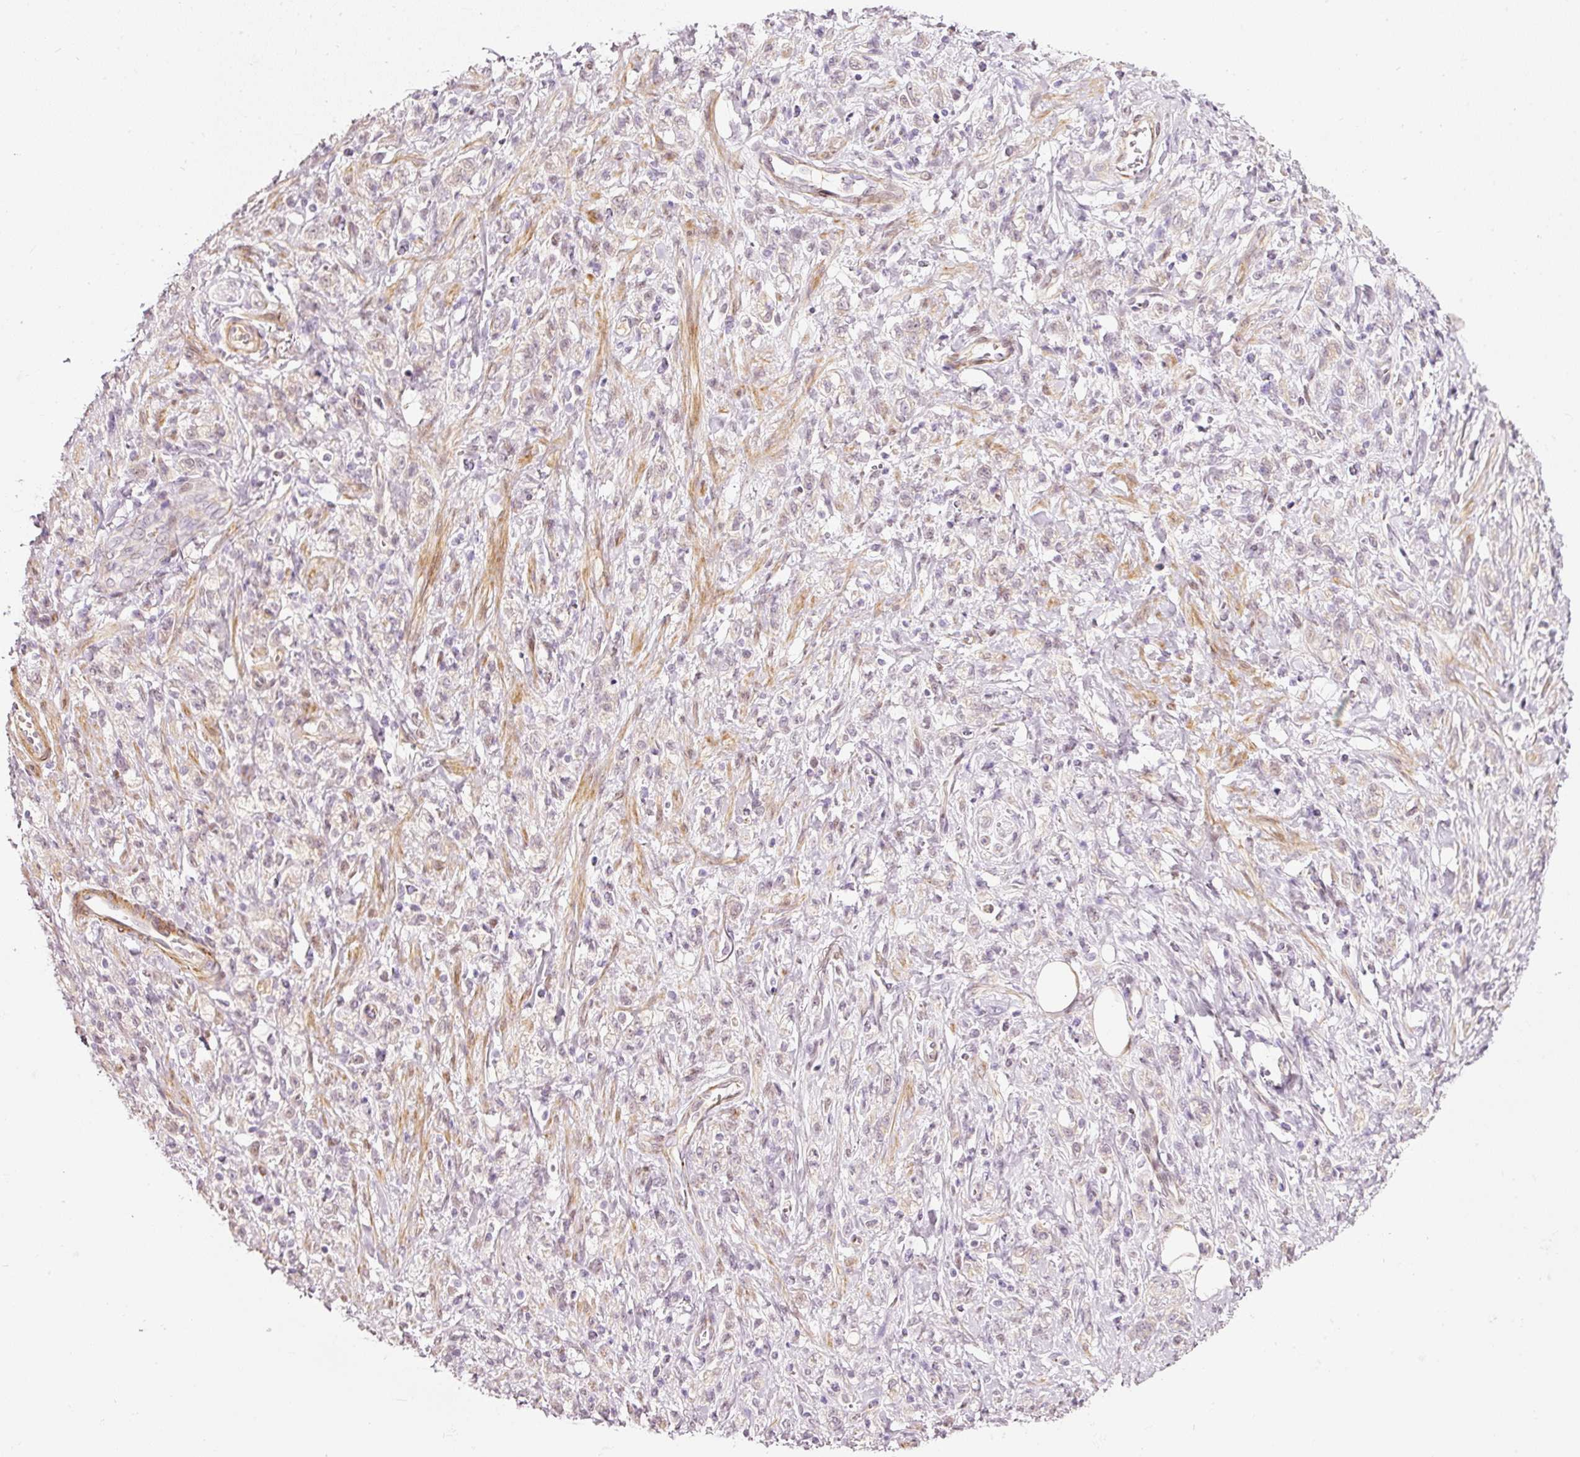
{"staining": {"intensity": "negative", "quantity": "none", "location": "none"}, "tissue": "stomach cancer", "cell_type": "Tumor cells", "image_type": "cancer", "snomed": [{"axis": "morphology", "description": "Adenocarcinoma, NOS"}, {"axis": "topography", "description": "Stomach"}], "caption": "The micrograph demonstrates no significant expression in tumor cells of adenocarcinoma (stomach).", "gene": "TOGARAM1", "patient": {"sex": "male", "age": 77}}